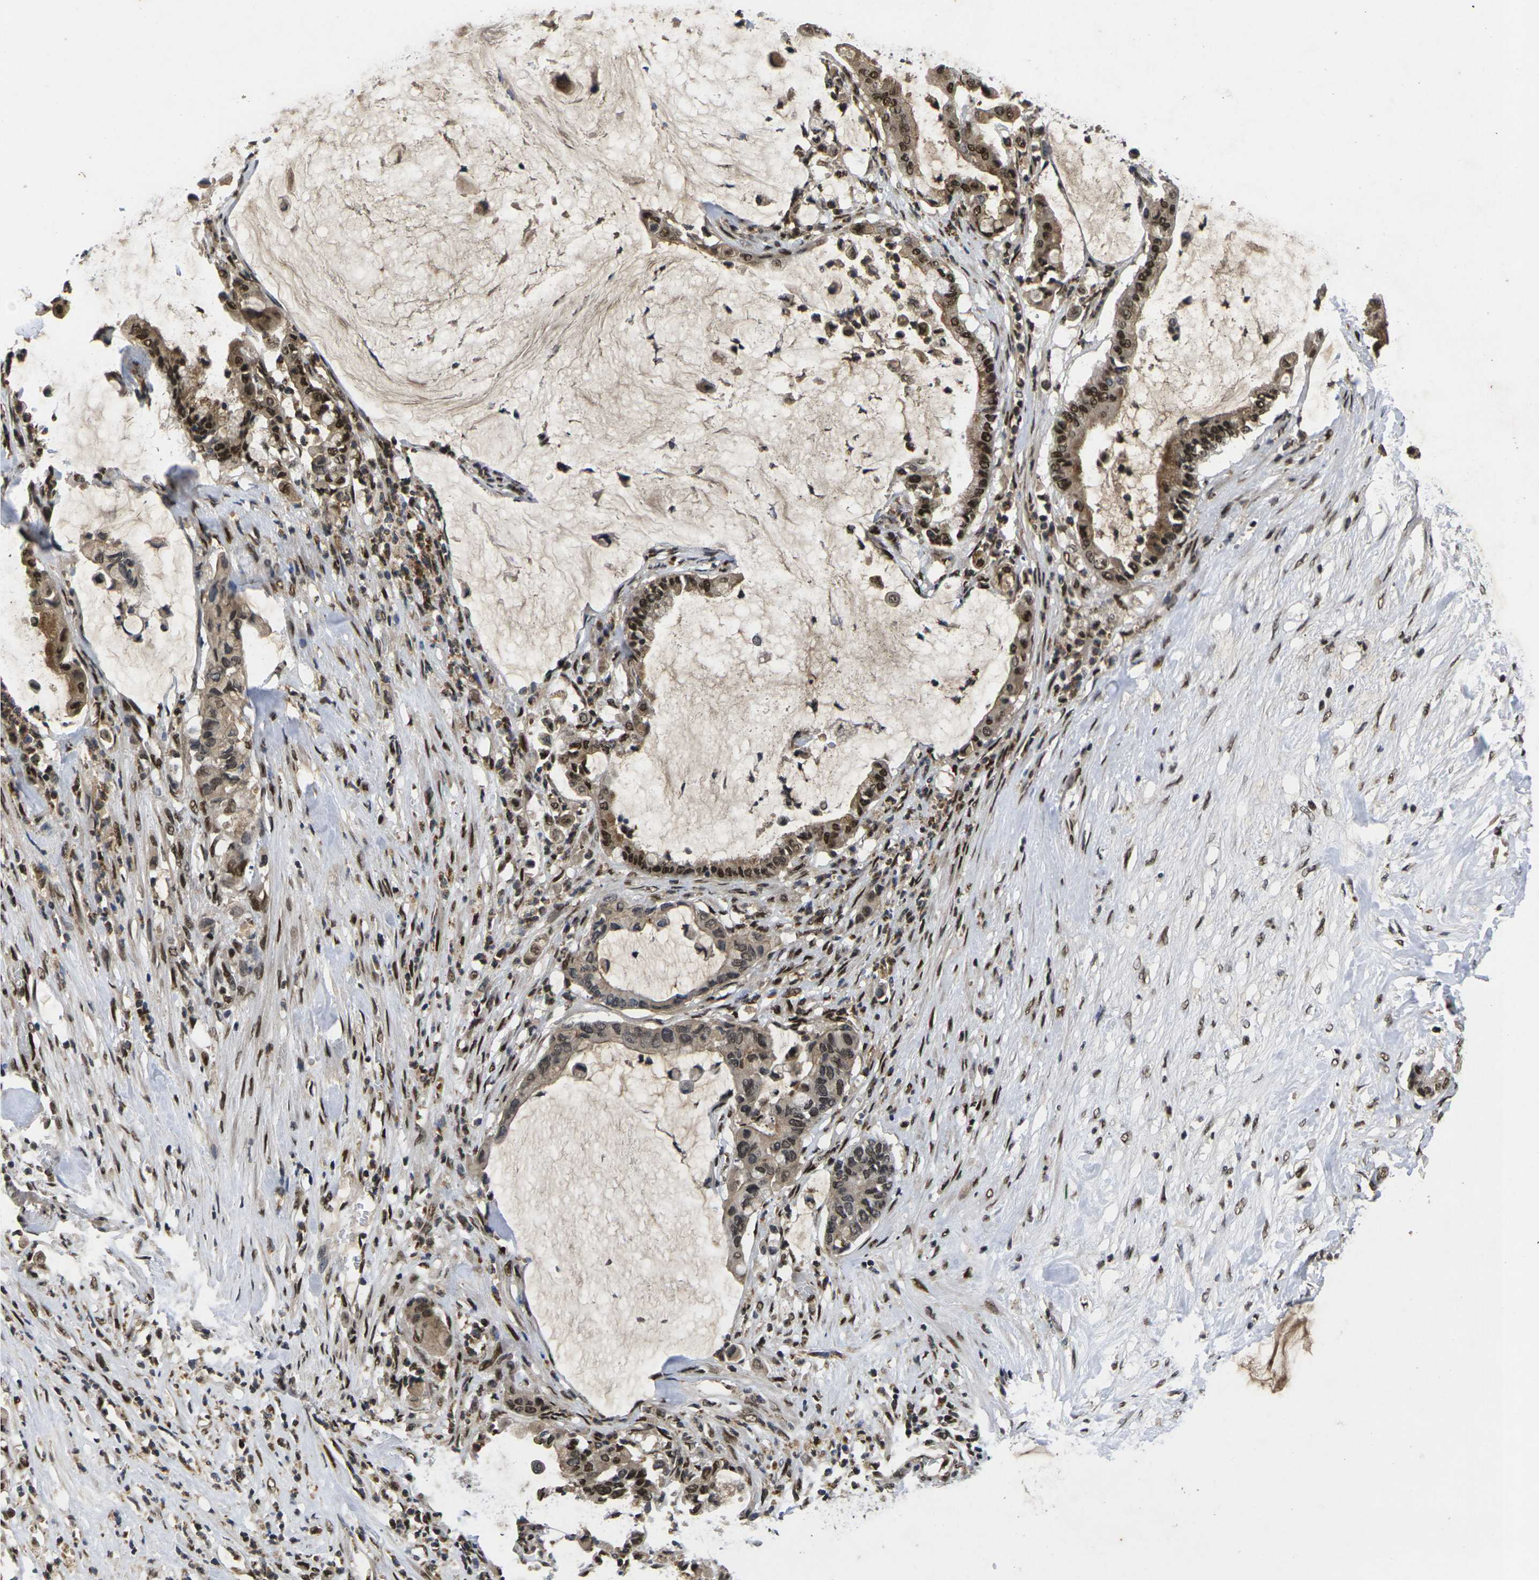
{"staining": {"intensity": "strong", "quantity": ">75%", "location": "nuclear"}, "tissue": "pancreatic cancer", "cell_type": "Tumor cells", "image_type": "cancer", "snomed": [{"axis": "morphology", "description": "Adenocarcinoma, NOS"}, {"axis": "topography", "description": "Pancreas"}], "caption": "This is a histology image of immunohistochemistry staining of pancreatic cancer (adenocarcinoma), which shows strong positivity in the nuclear of tumor cells.", "gene": "GTF2E1", "patient": {"sex": "male", "age": 41}}